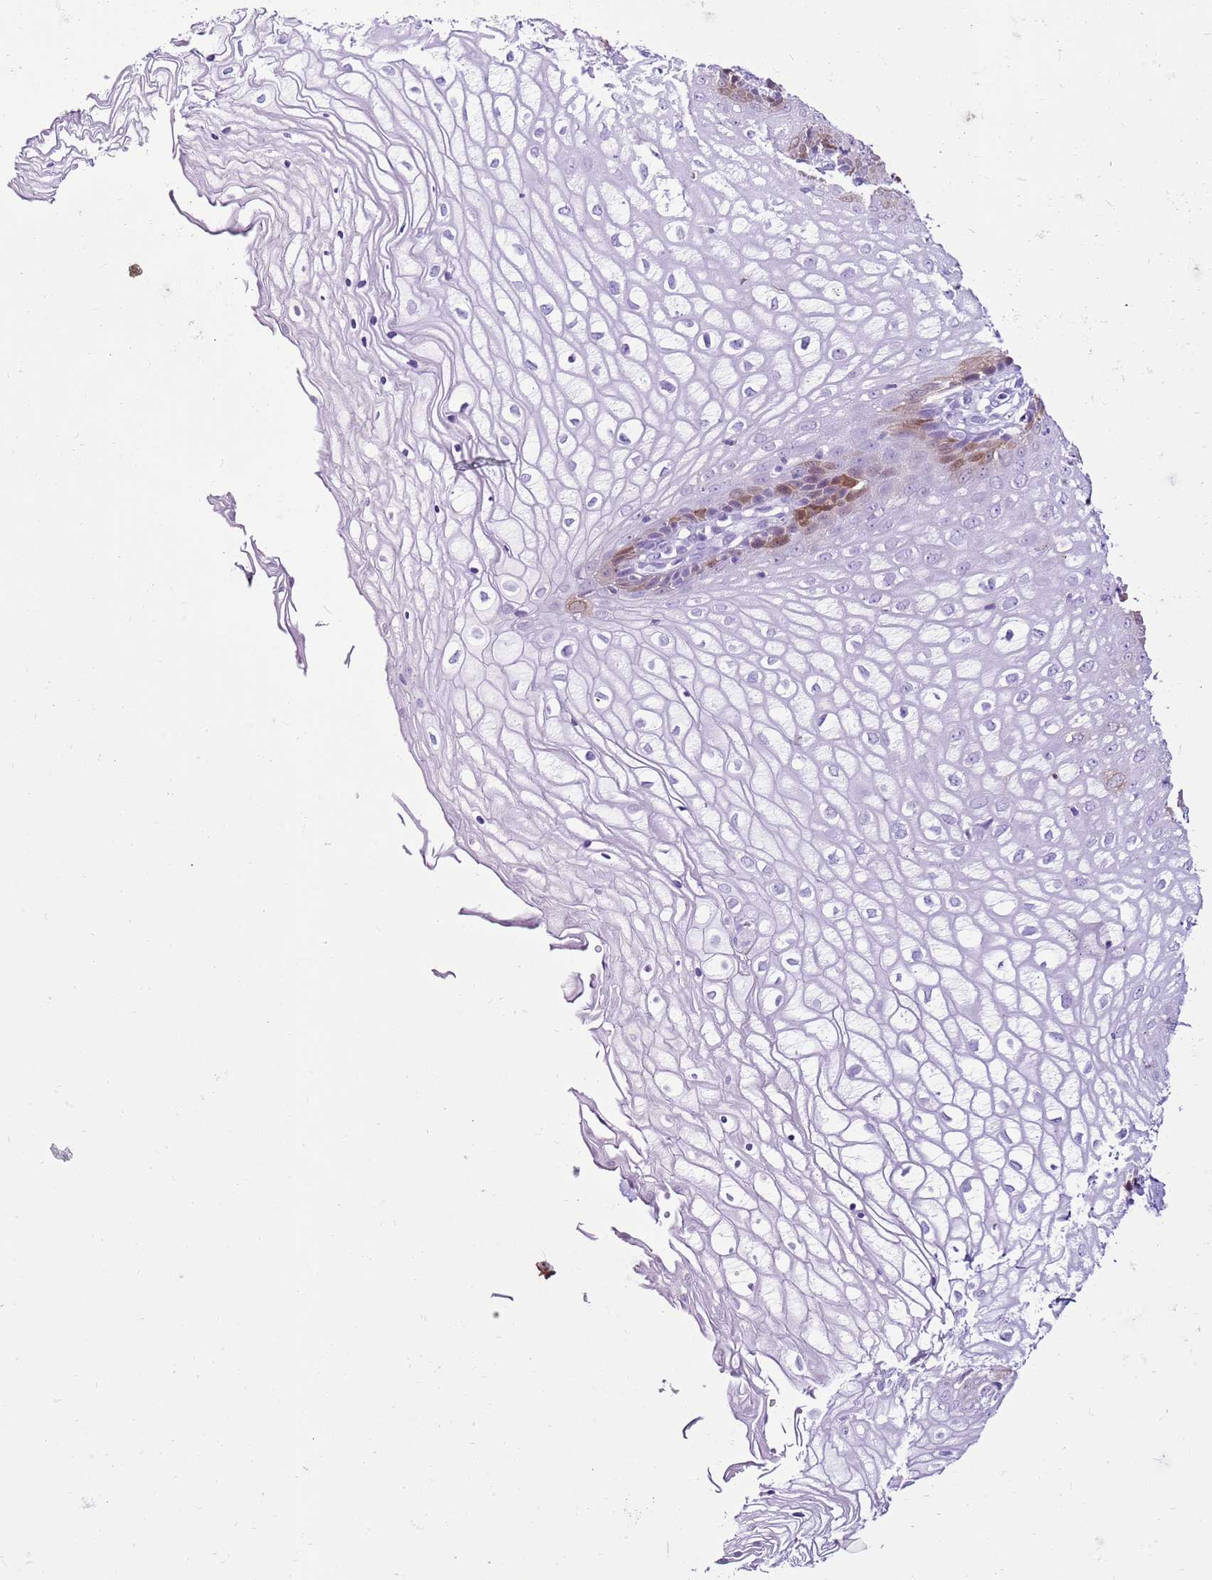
{"staining": {"intensity": "moderate", "quantity": "<25%", "location": "cytoplasmic/membranous"}, "tissue": "vagina", "cell_type": "Squamous epithelial cells", "image_type": "normal", "snomed": [{"axis": "morphology", "description": "Normal tissue, NOS"}, {"axis": "topography", "description": "Vagina"}], "caption": "Normal vagina was stained to show a protein in brown. There is low levels of moderate cytoplasmic/membranous staining in approximately <25% of squamous epithelial cells. Nuclei are stained in blue.", "gene": "SPC25", "patient": {"sex": "female", "age": 34}}